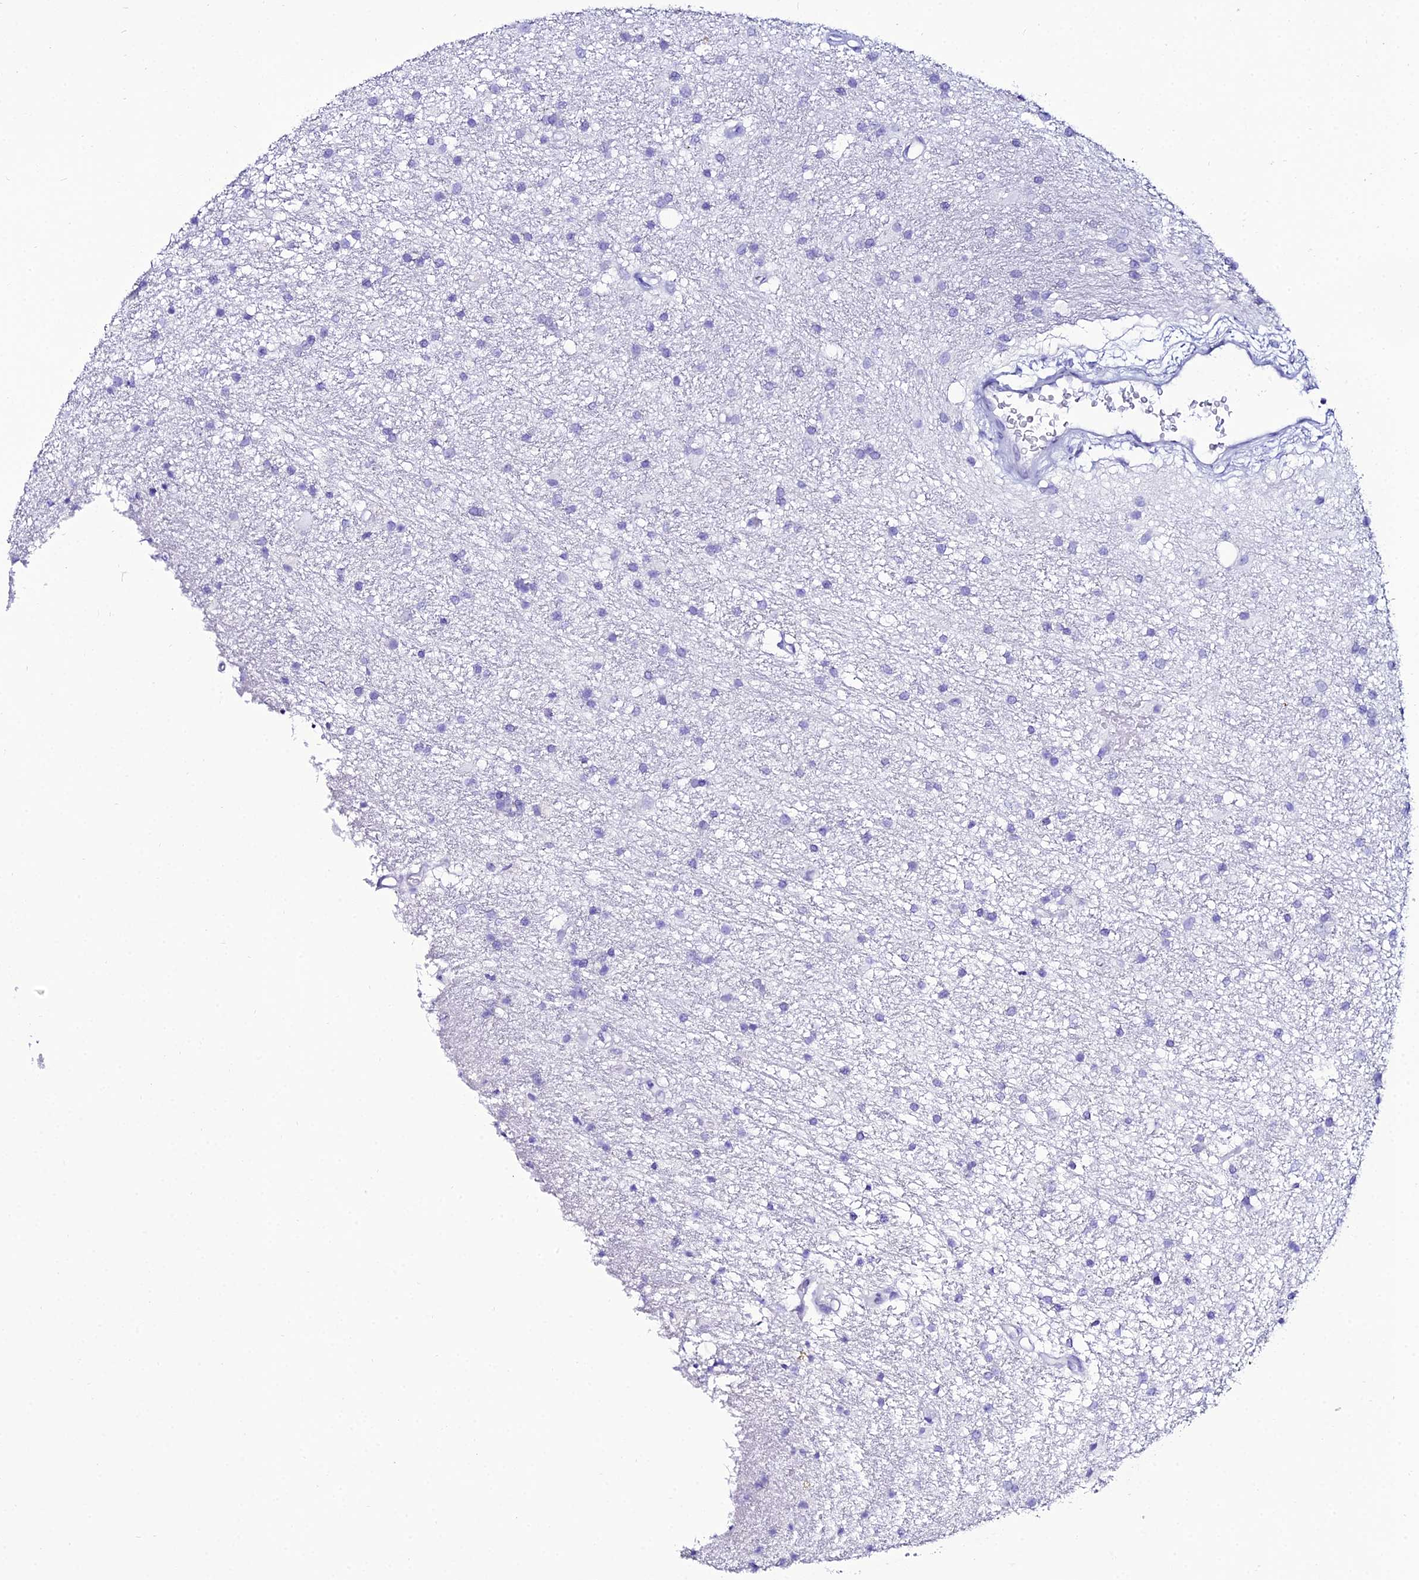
{"staining": {"intensity": "negative", "quantity": "none", "location": "none"}, "tissue": "glioma", "cell_type": "Tumor cells", "image_type": "cancer", "snomed": [{"axis": "morphology", "description": "Glioma, malignant, High grade"}, {"axis": "topography", "description": "Brain"}], "caption": "A histopathology image of malignant glioma (high-grade) stained for a protein exhibits no brown staining in tumor cells.", "gene": "OR4D5", "patient": {"sex": "male", "age": 77}}